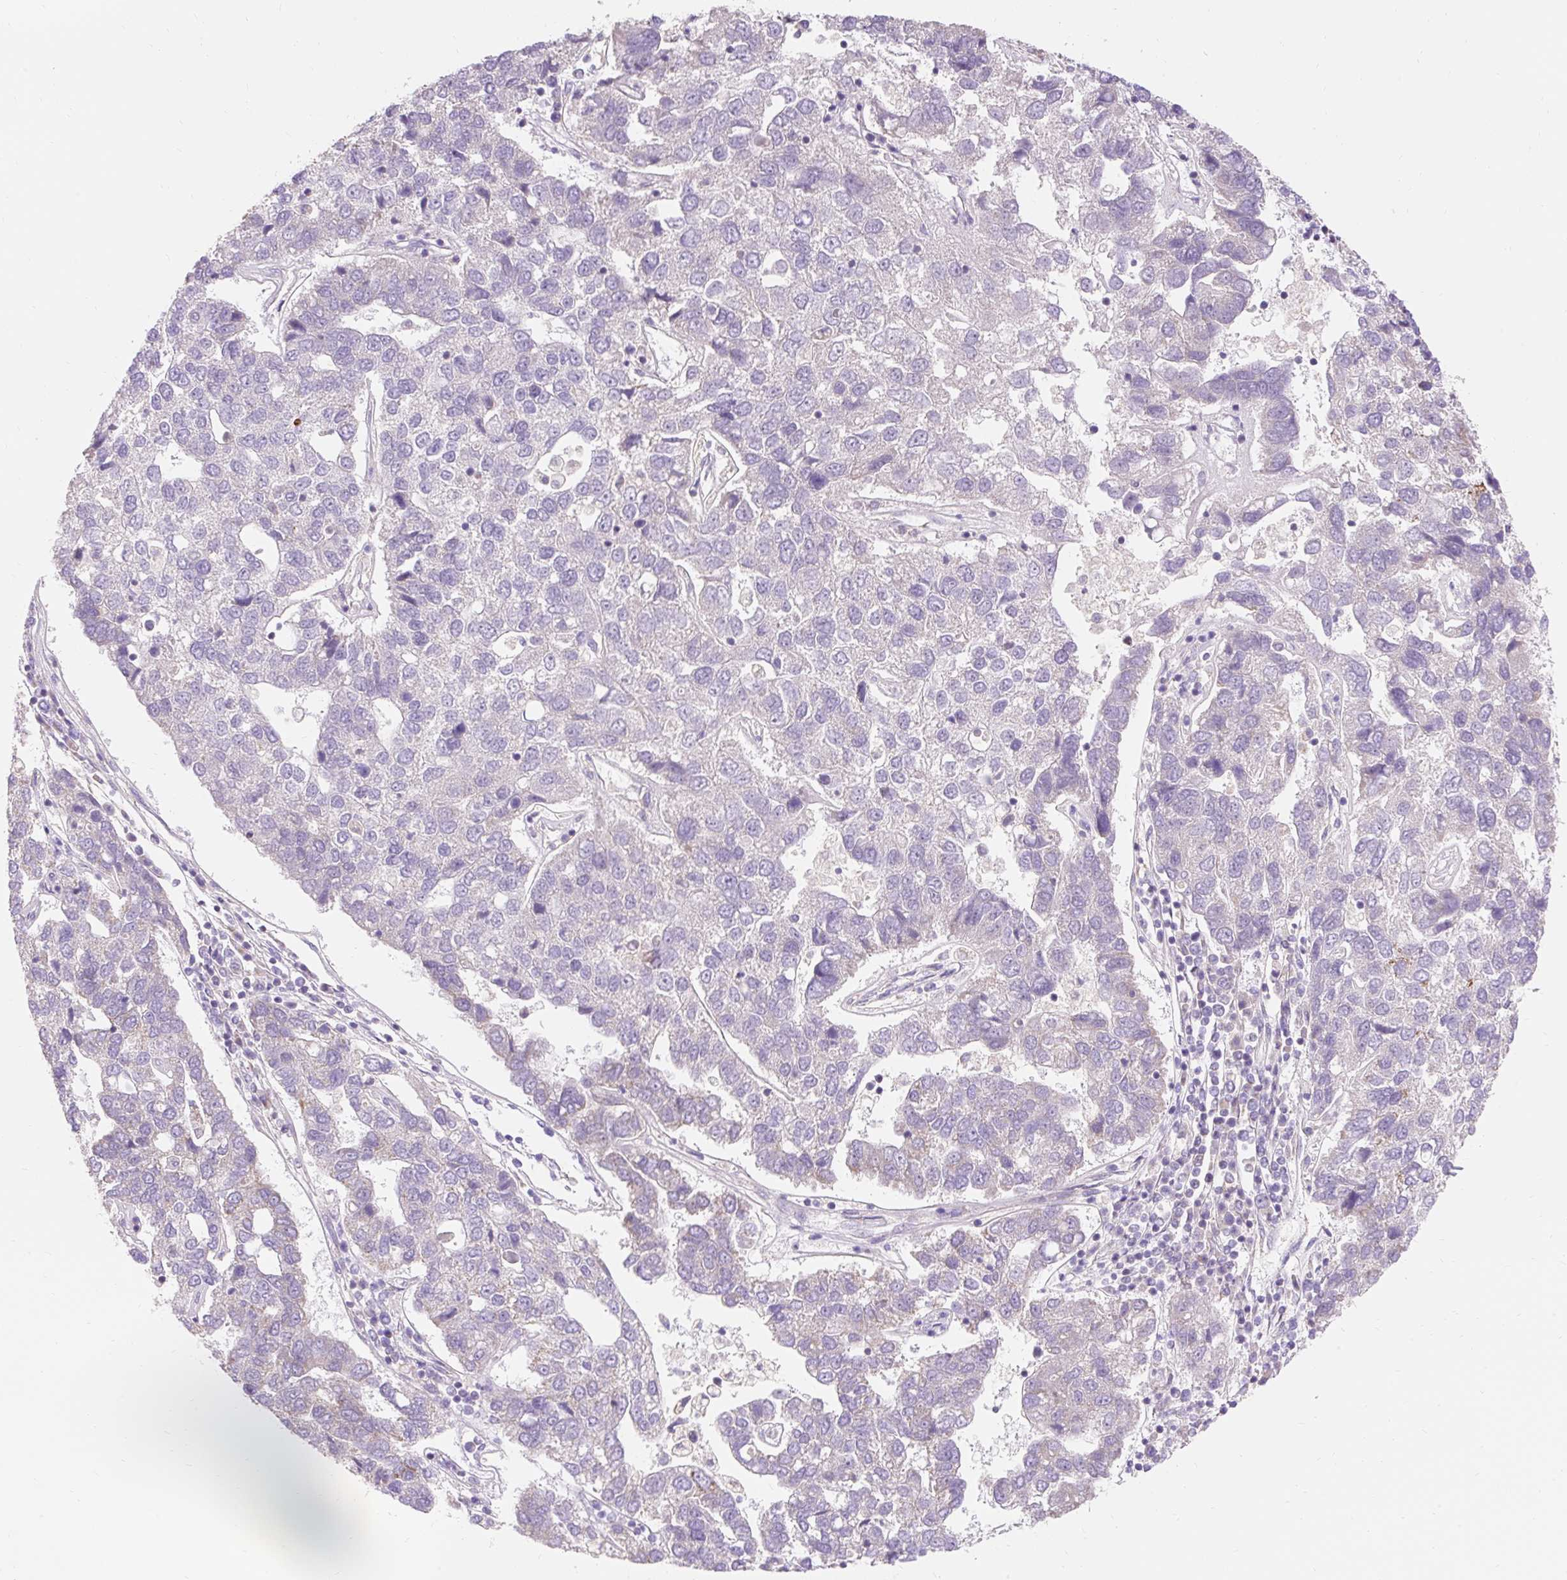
{"staining": {"intensity": "negative", "quantity": "none", "location": "none"}, "tissue": "pancreatic cancer", "cell_type": "Tumor cells", "image_type": "cancer", "snomed": [{"axis": "morphology", "description": "Adenocarcinoma, NOS"}, {"axis": "topography", "description": "Pancreas"}], "caption": "IHC histopathology image of pancreatic cancer stained for a protein (brown), which shows no expression in tumor cells. Brightfield microscopy of immunohistochemistry stained with DAB (brown) and hematoxylin (blue), captured at high magnification.", "gene": "PMAIP1", "patient": {"sex": "female", "age": 61}}